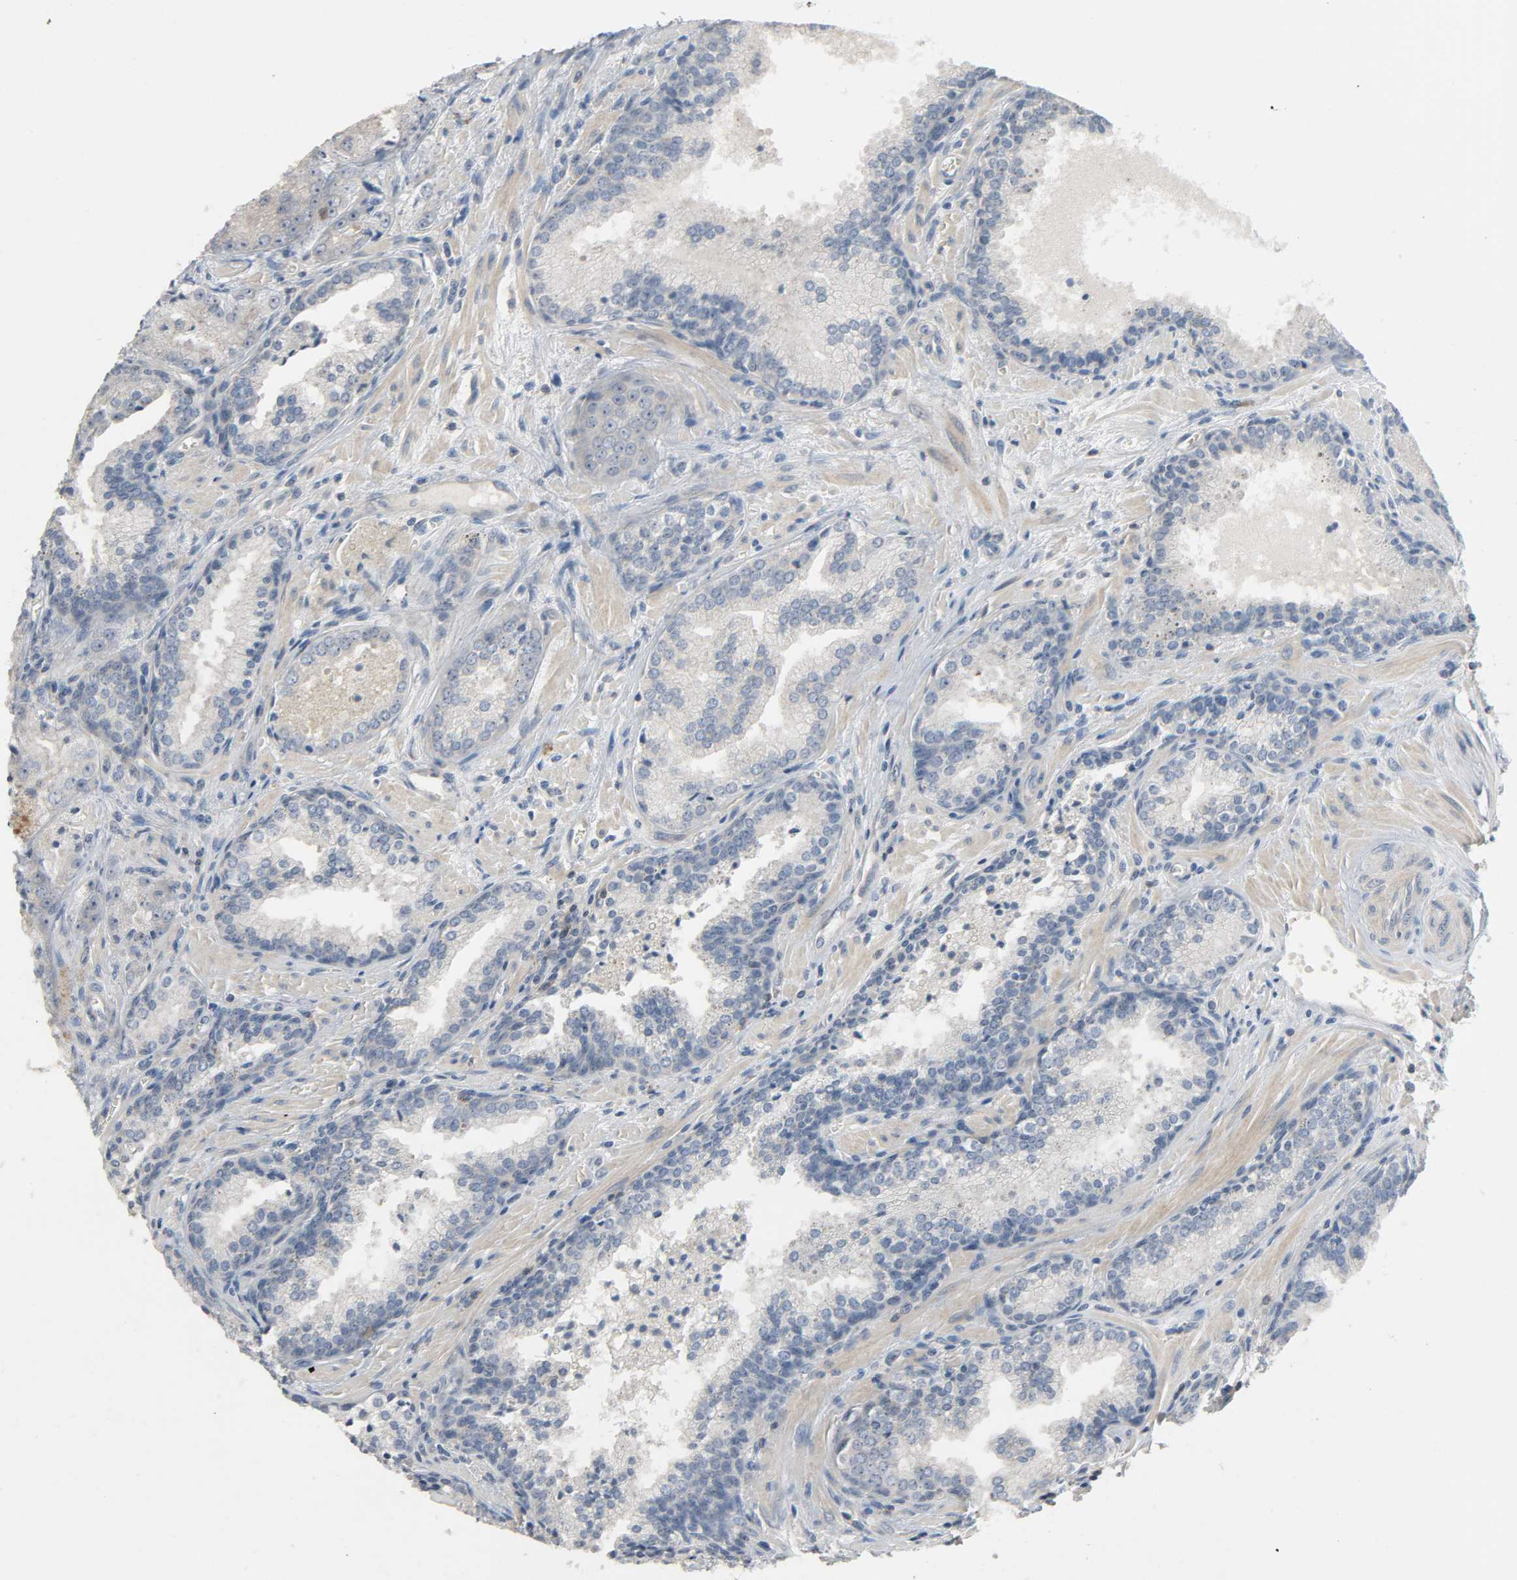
{"staining": {"intensity": "weak", "quantity": "<25%", "location": "cytoplasmic/membranous"}, "tissue": "prostate cancer", "cell_type": "Tumor cells", "image_type": "cancer", "snomed": [{"axis": "morphology", "description": "Adenocarcinoma, Low grade"}, {"axis": "topography", "description": "Prostate"}], "caption": "A histopathology image of low-grade adenocarcinoma (prostate) stained for a protein reveals no brown staining in tumor cells. The staining was performed using DAB (3,3'-diaminobenzidine) to visualize the protein expression in brown, while the nuclei were stained in blue with hematoxylin (Magnification: 20x).", "gene": "CD4", "patient": {"sex": "male", "age": 60}}